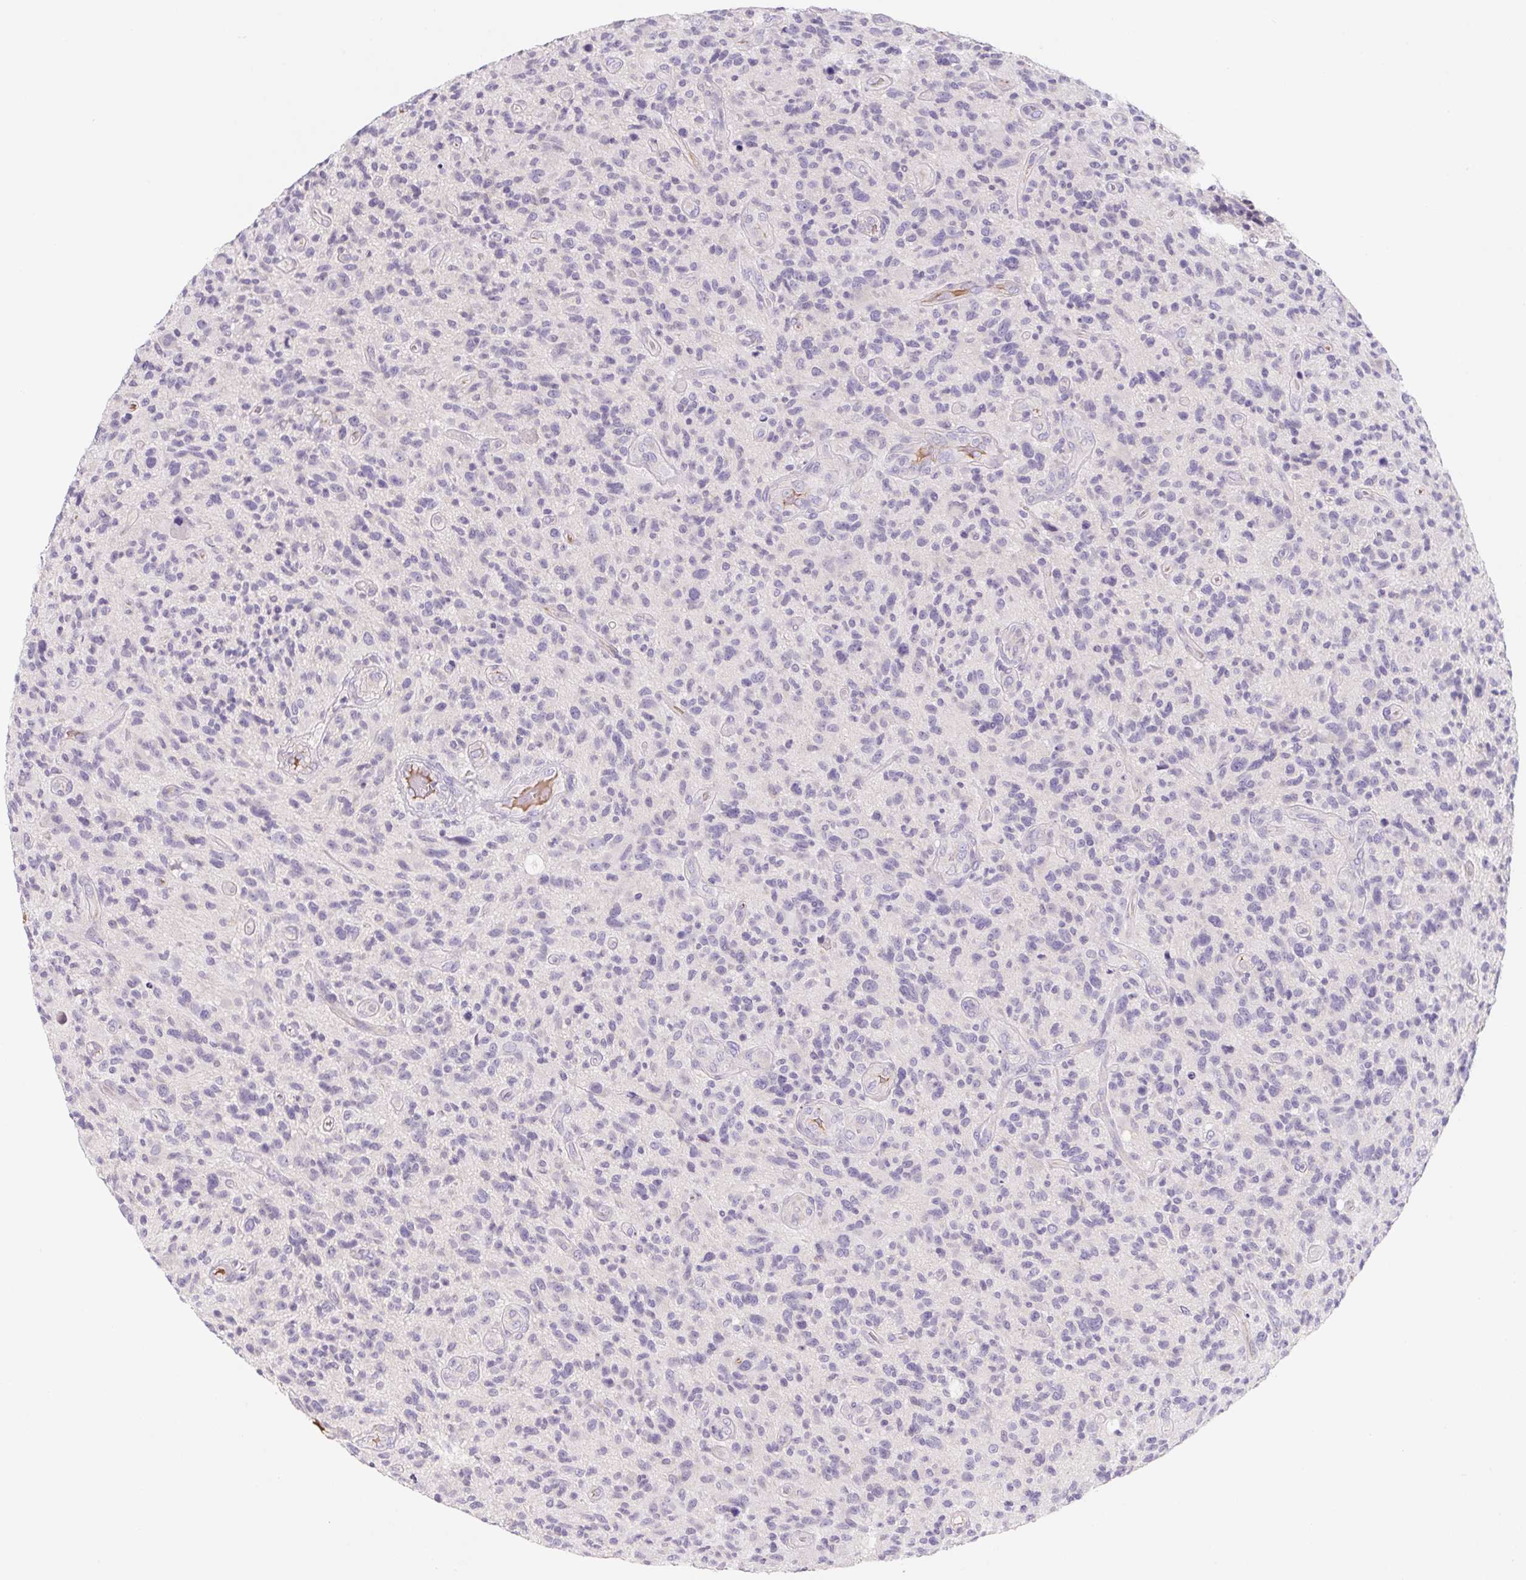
{"staining": {"intensity": "negative", "quantity": "none", "location": "none"}, "tissue": "glioma", "cell_type": "Tumor cells", "image_type": "cancer", "snomed": [{"axis": "morphology", "description": "Glioma, malignant, High grade"}, {"axis": "topography", "description": "Brain"}], "caption": "The photomicrograph demonstrates no significant expression in tumor cells of high-grade glioma (malignant).", "gene": "LPA", "patient": {"sex": "male", "age": 47}}